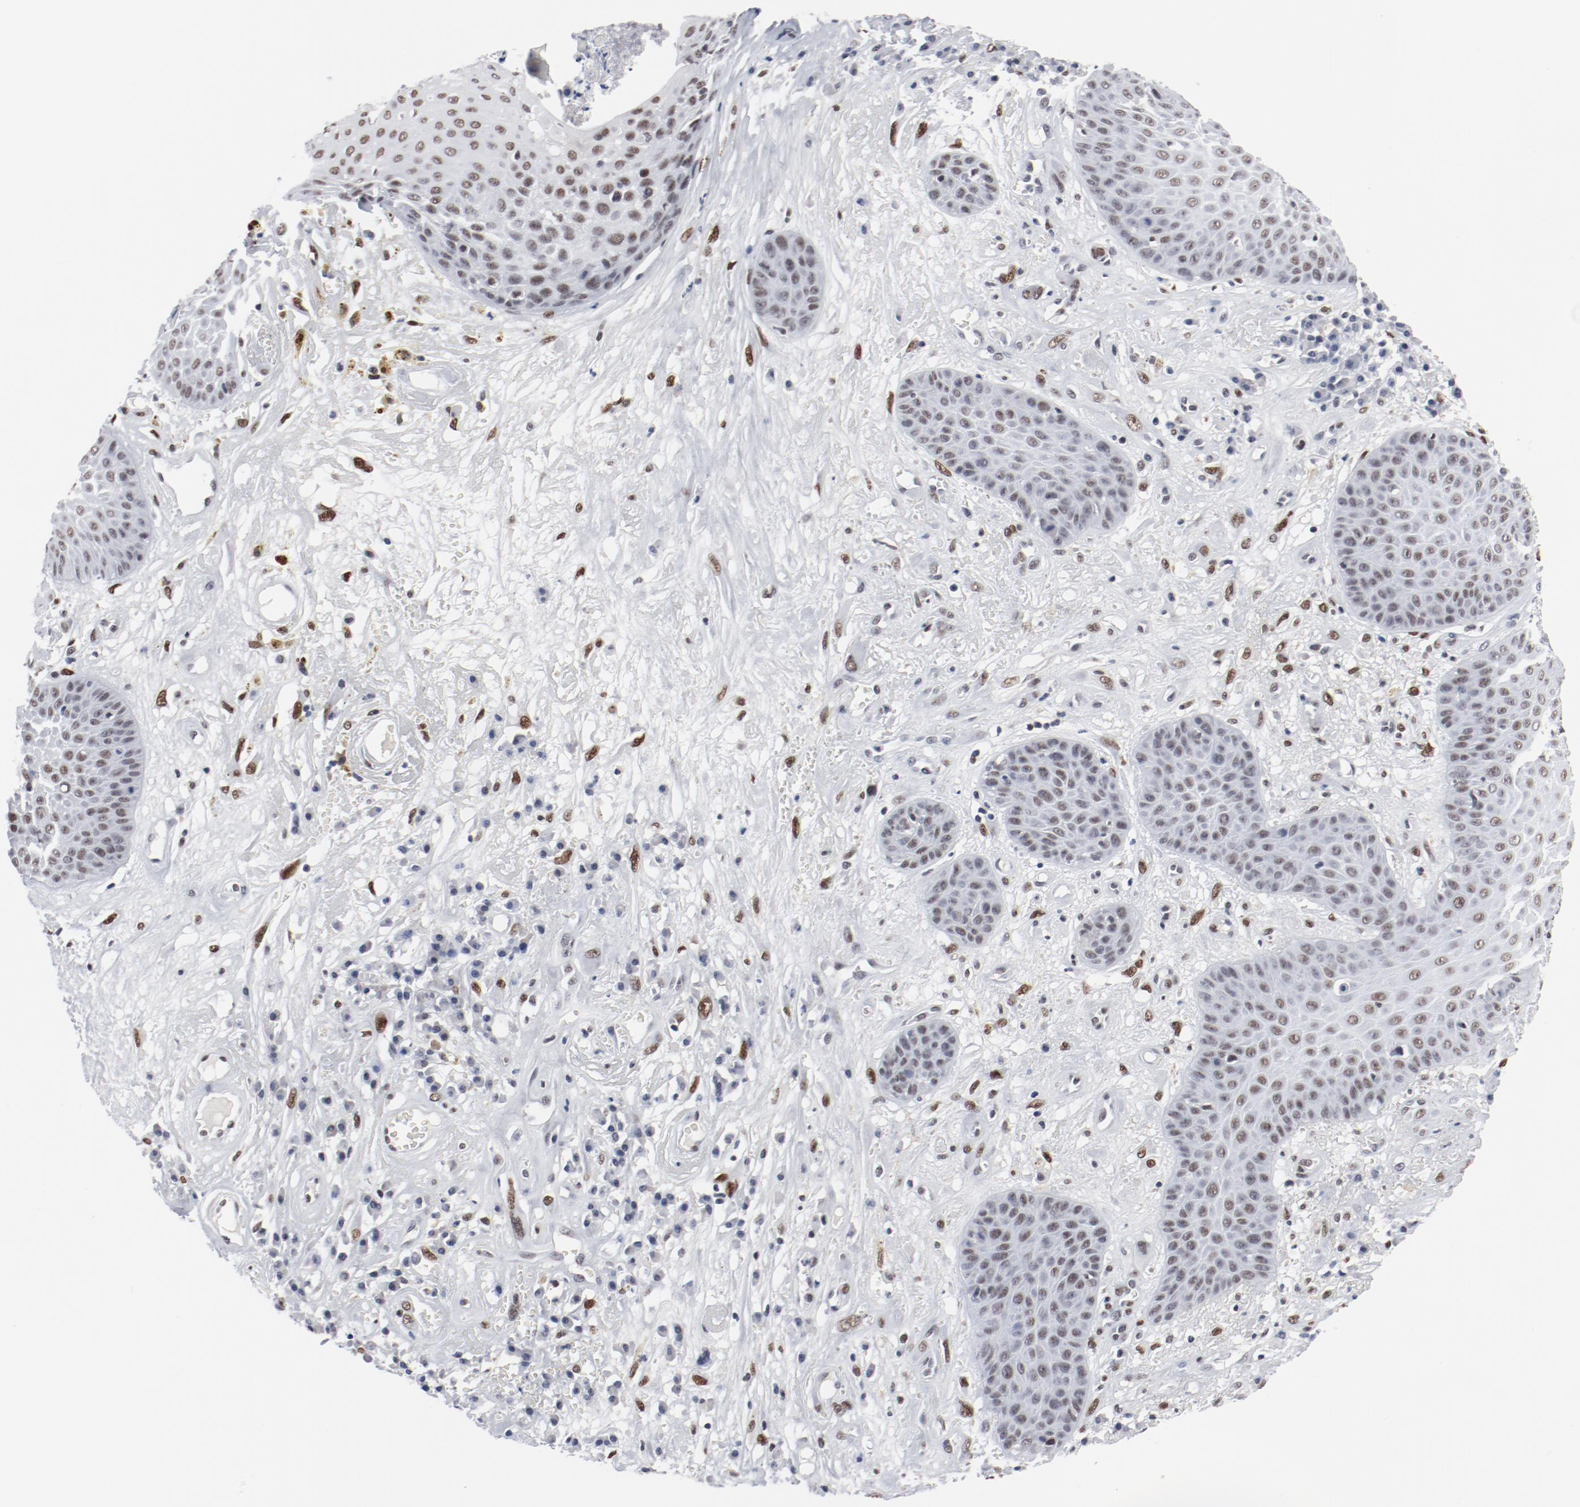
{"staining": {"intensity": "moderate", "quantity": ">75%", "location": "nuclear"}, "tissue": "skin cancer", "cell_type": "Tumor cells", "image_type": "cancer", "snomed": [{"axis": "morphology", "description": "Squamous cell carcinoma, NOS"}, {"axis": "topography", "description": "Skin"}], "caption": "Immunohistochemical staining of skin squamous cell carcinoma demonstrates moderate nuclear protein staining in about >75% of tumor cells.", "gene": "ARNT", "patient": {"sex": "male", "age": 65}}